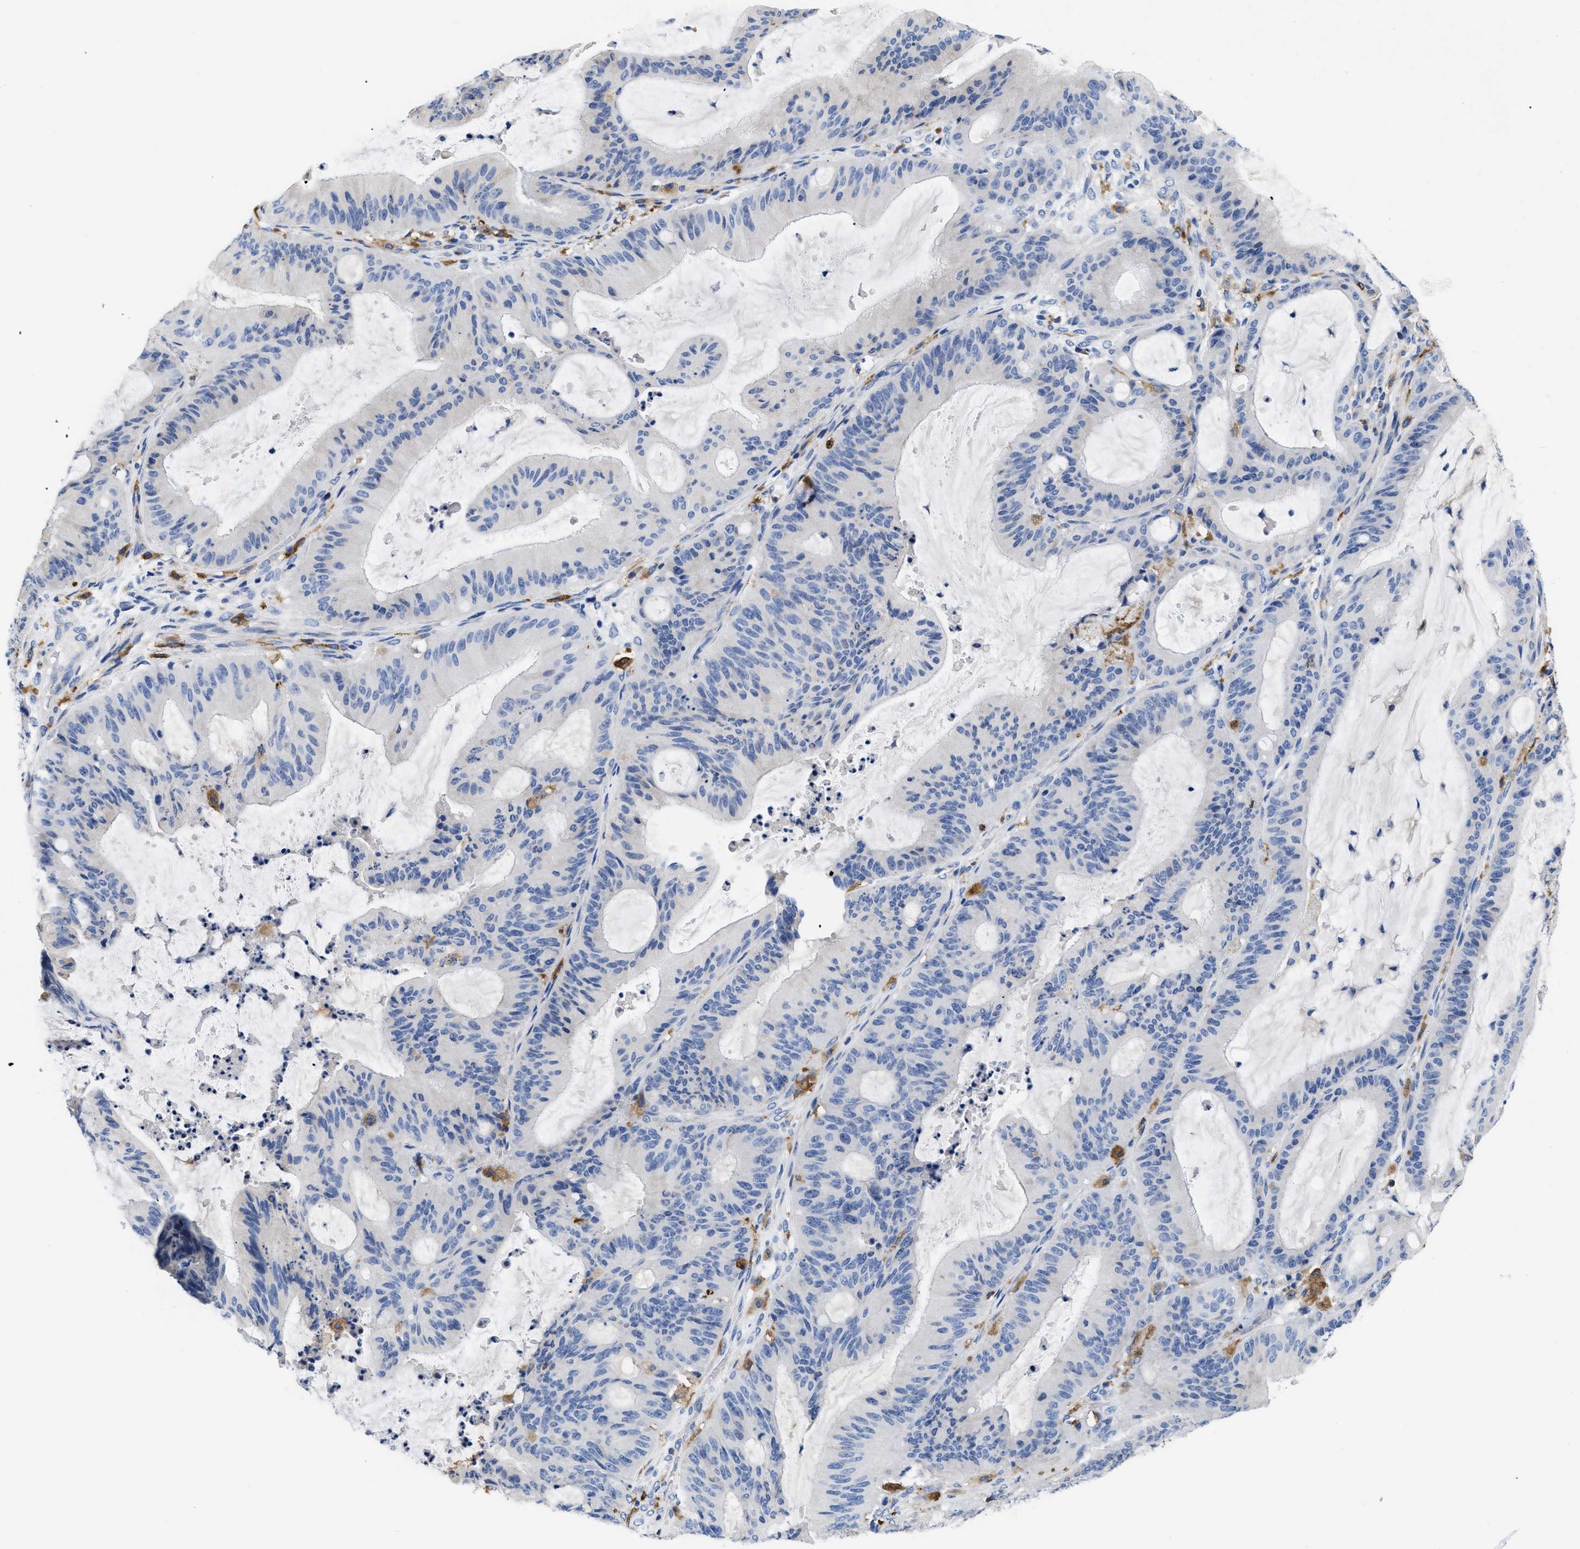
{"staining": {"intensity": "negative", "quantity": "none", "location": "none"}, "tissue": "liver cancer", "cell_type": "Tumor cells", "image_type": "cancer", "snomed": [{"axis": "morphology", "description": "Normal tissue, NOS"}, {"axis": "morphology", "description": "Cholangiocarcinoma"}, {"axis": "topography", "description": "Liver"}, {"axis": "topography", "description": "Peripheral nerve tissue"}], "caption": "Immunohistochemistry image of human liver cholangiocarcinoma stained for a protein (brown), which displays no positivity in tumor cells.", "gene": "HLA-DPA1", "patient": {"sex": "female", "age": 73}}